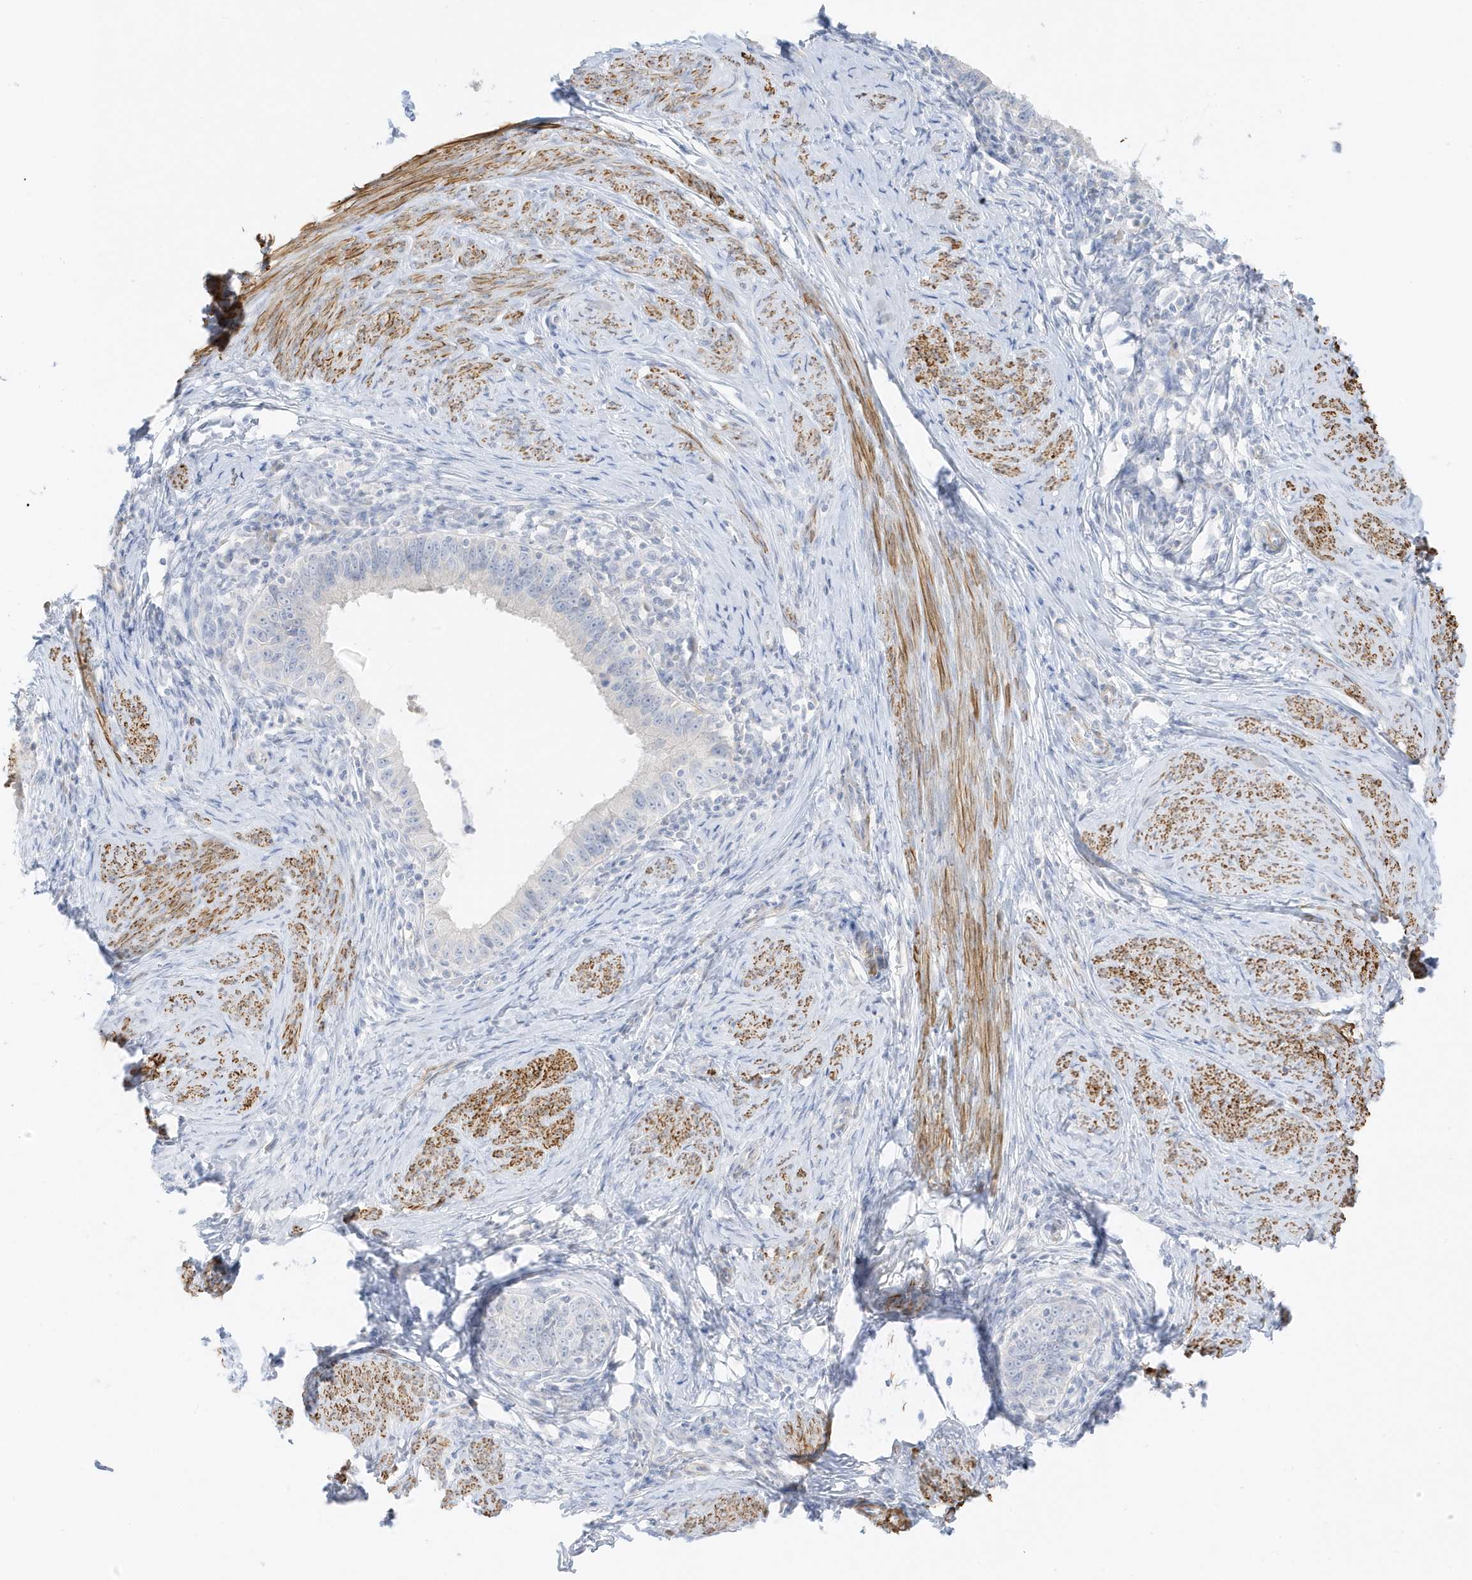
{"staining": {"intensity": "negative", "quantity": "none", "location": "none"}, "tissue": "cervical cancer", "cell_type": "Tumor cells", "image_type": "cancer", "snomed": [{"axis": "morphology", "description": "Adenocarcinoma, NOS"}, {"axis": "topography", "description": "Cervix"}], "caption": "This micrograph is of cervical cancer stained with IHC to label a protein in brown with the nuclei are counter-stained blue. There is no staining in tumor cells. Nuclei are stained in blue.", "gene": "SLC22A13", "patient": {"sex": "female", "age": 36}}